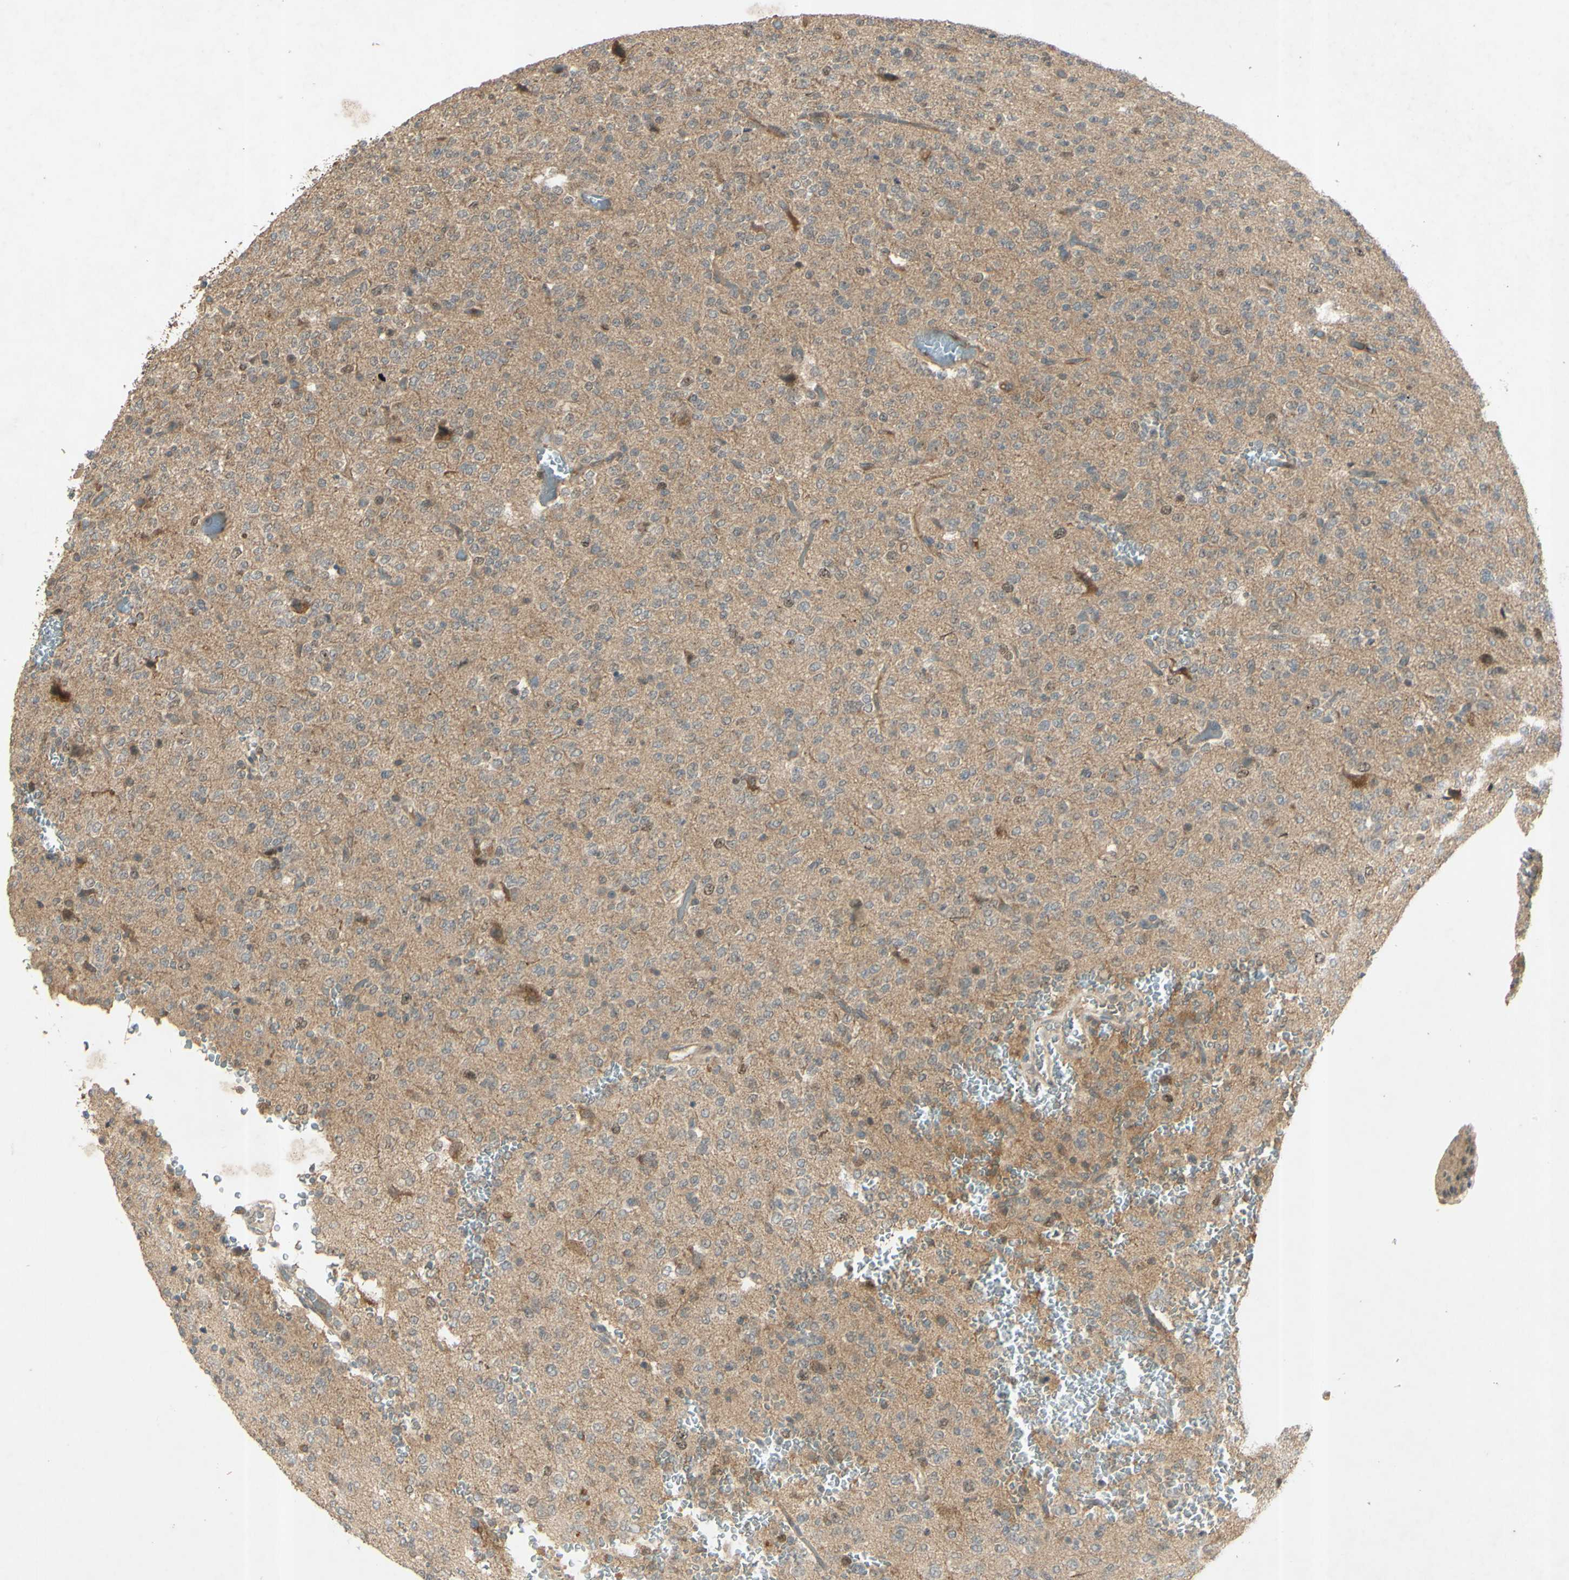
{"staining": {"intensity": "negative", "quantity": "none", "location": "none"}, "tissue": "glioma", "cell_type": "Tumor cells", "image_type": "cancer", "snomed": [{"axis": "morphology", "description": "Glioma, malignant, Low grade"}, {"axis": "topography", "description": "Brain"}], "caption": "Immunohistochemistry image of neoplastic tissue: human malignant glioma (low-grade) stained with DAB displays no significant protein expression in tumor cells. Nuclei are stained in blue.", "gene": "RAD18", "patient": {"sex": "male", "age": 38}}